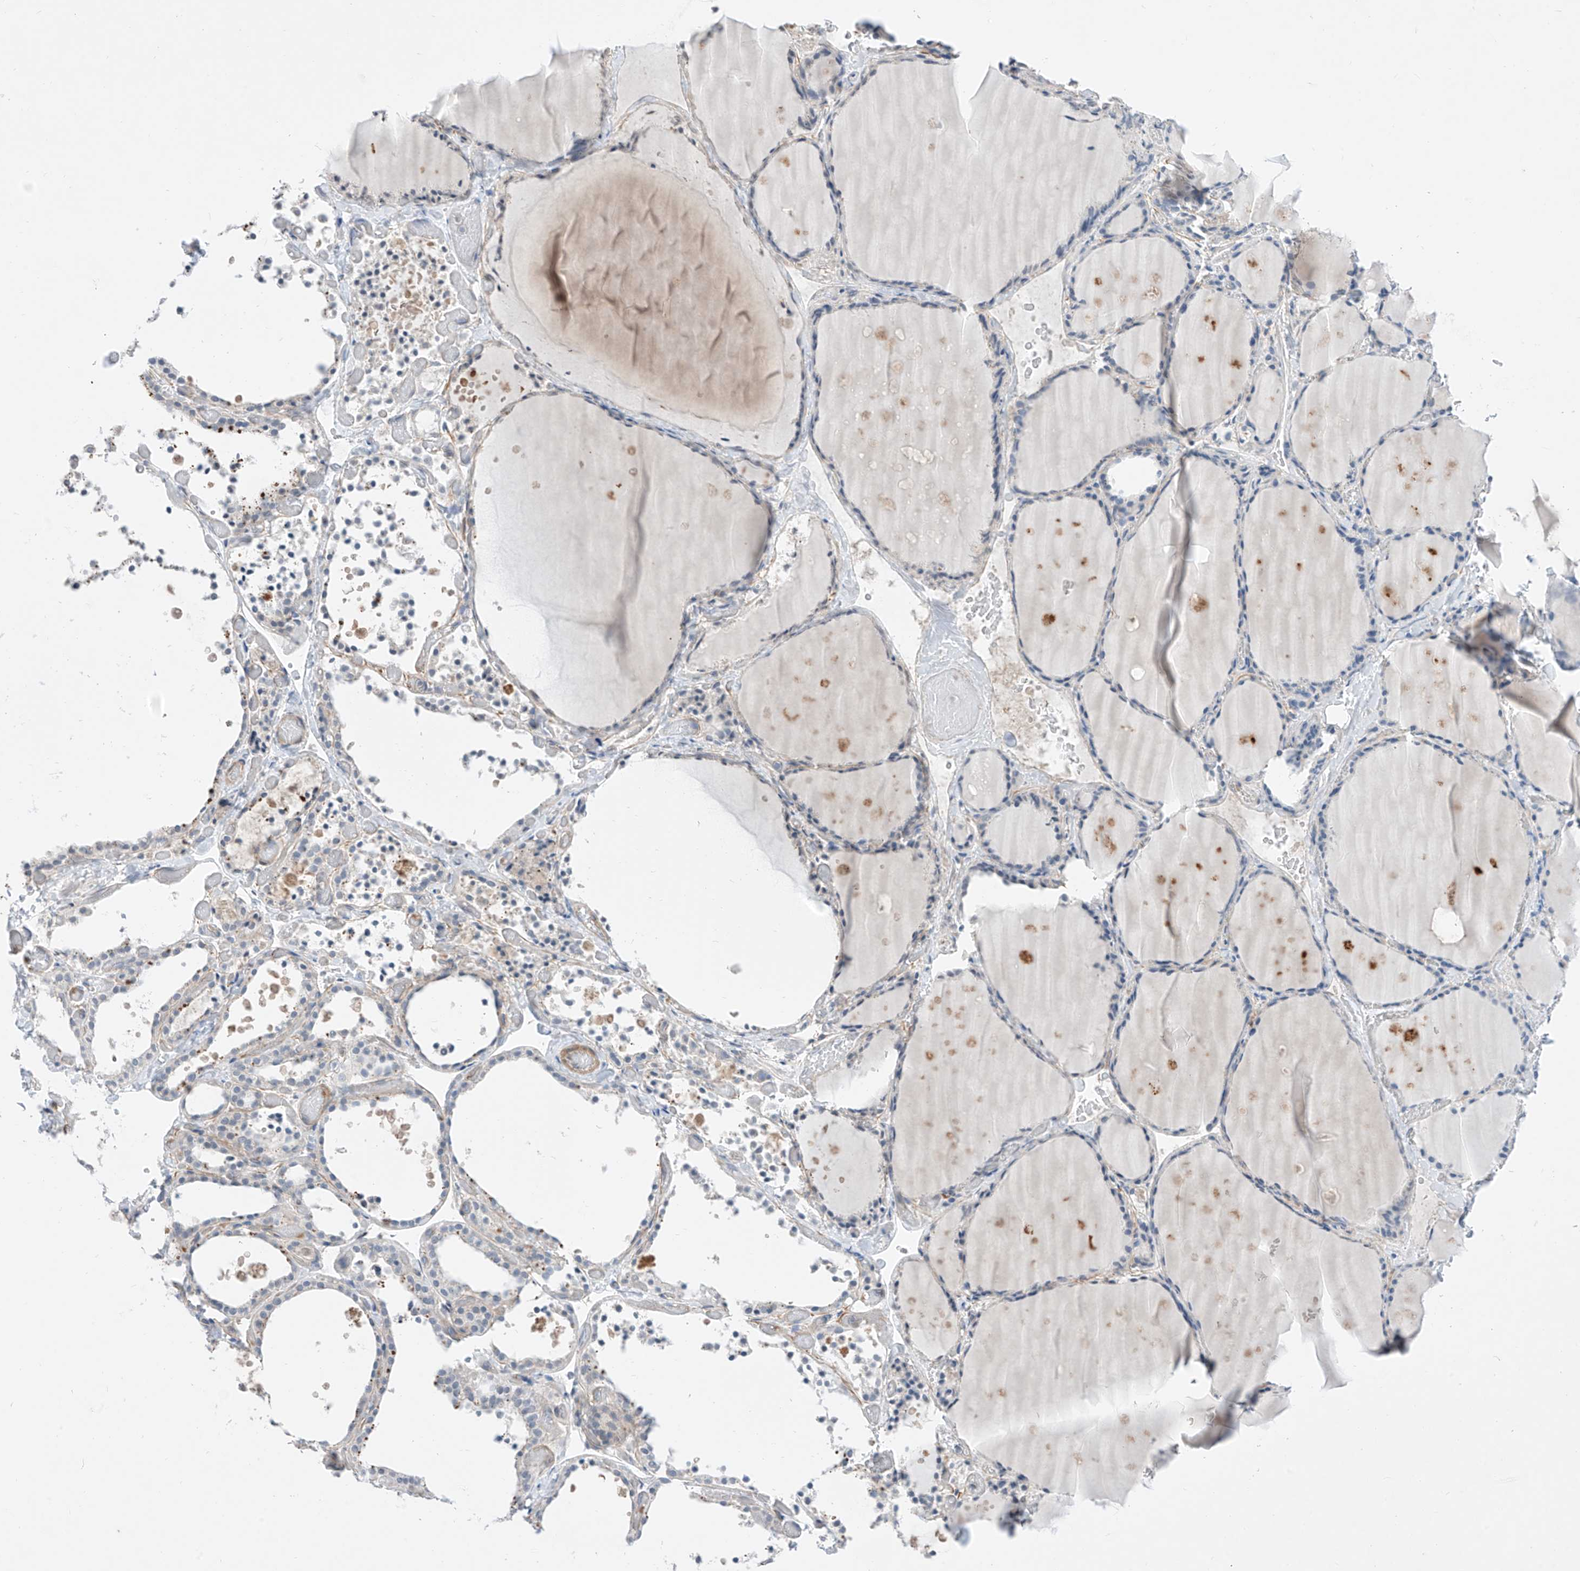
{"staining": {"intensity": "negative", "quantity": "none", "location": "none"}, "tissue": "thyroid gland", "cell_type": "Glandular cells", "image_type": "normal", "snomed": [{"axis": "morphology", "description": "Normal tissue, NOS"}, {"axis": "topography", "description": "Thyroid gland"}], "caption": "The IHC micrograph has no significant expression in glandular cells of thyroid gland.", "gene": "ABLIM2", "patient": {"sex": "female", "age": 44}}